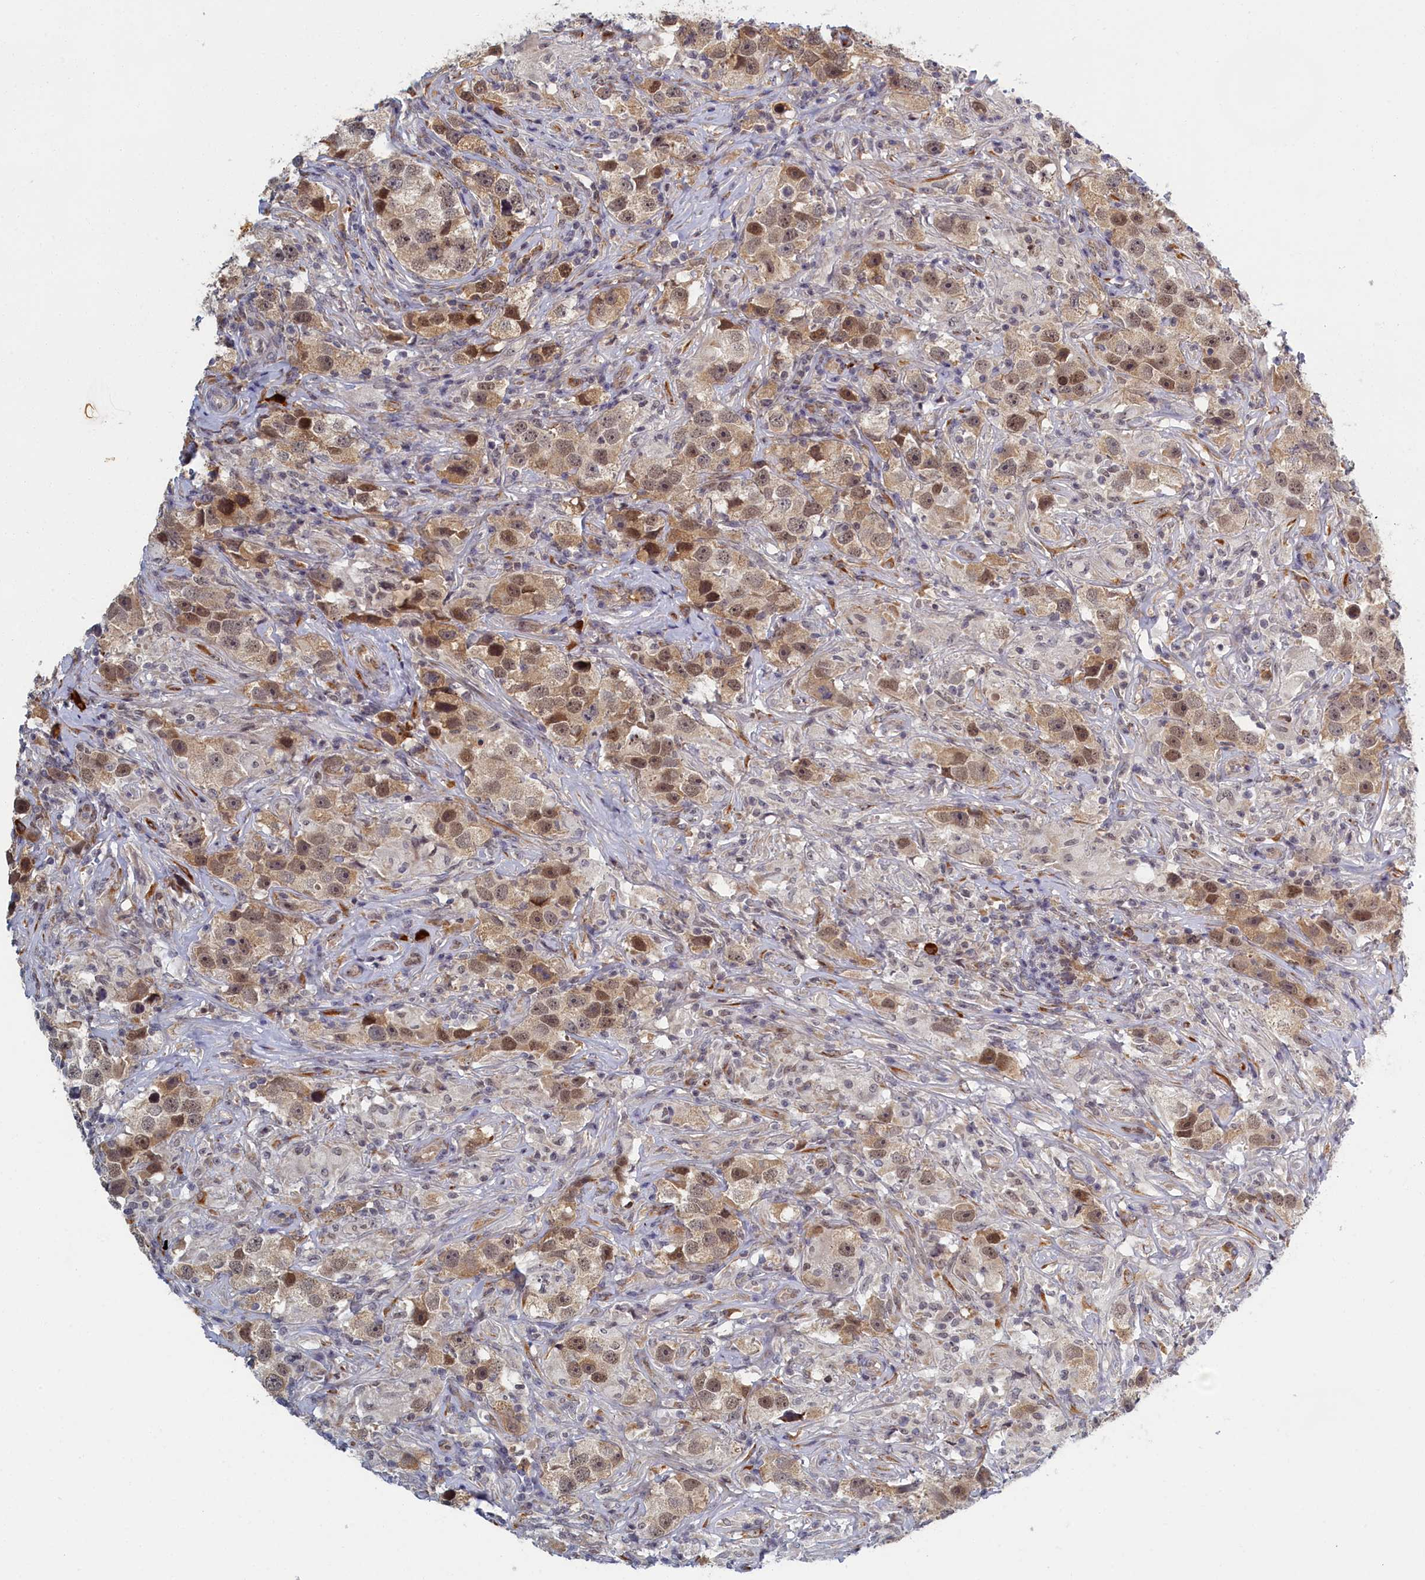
{"staining": {"intensity": "moderate", "quantity": ">75%", "location": "cytoplasmic/membranous,nuclear"}, "tissue": "testis cancer", "cell_type": "Tumor cells", "image_type": "cancer", "snomed": [{"axis": "morphology", "description": "Seminoma, NOS"}, {"axis": "topography", "description": "Testis"}], "caption": "Human testis cancer stained for a protein (brown) exhibits moderate cytoplasmic/membranous and nuclear positive staining in approximately >75% of tumor cells.", "gene": "DNAJC17", "patient": {"sex": "male", "age": 49}}